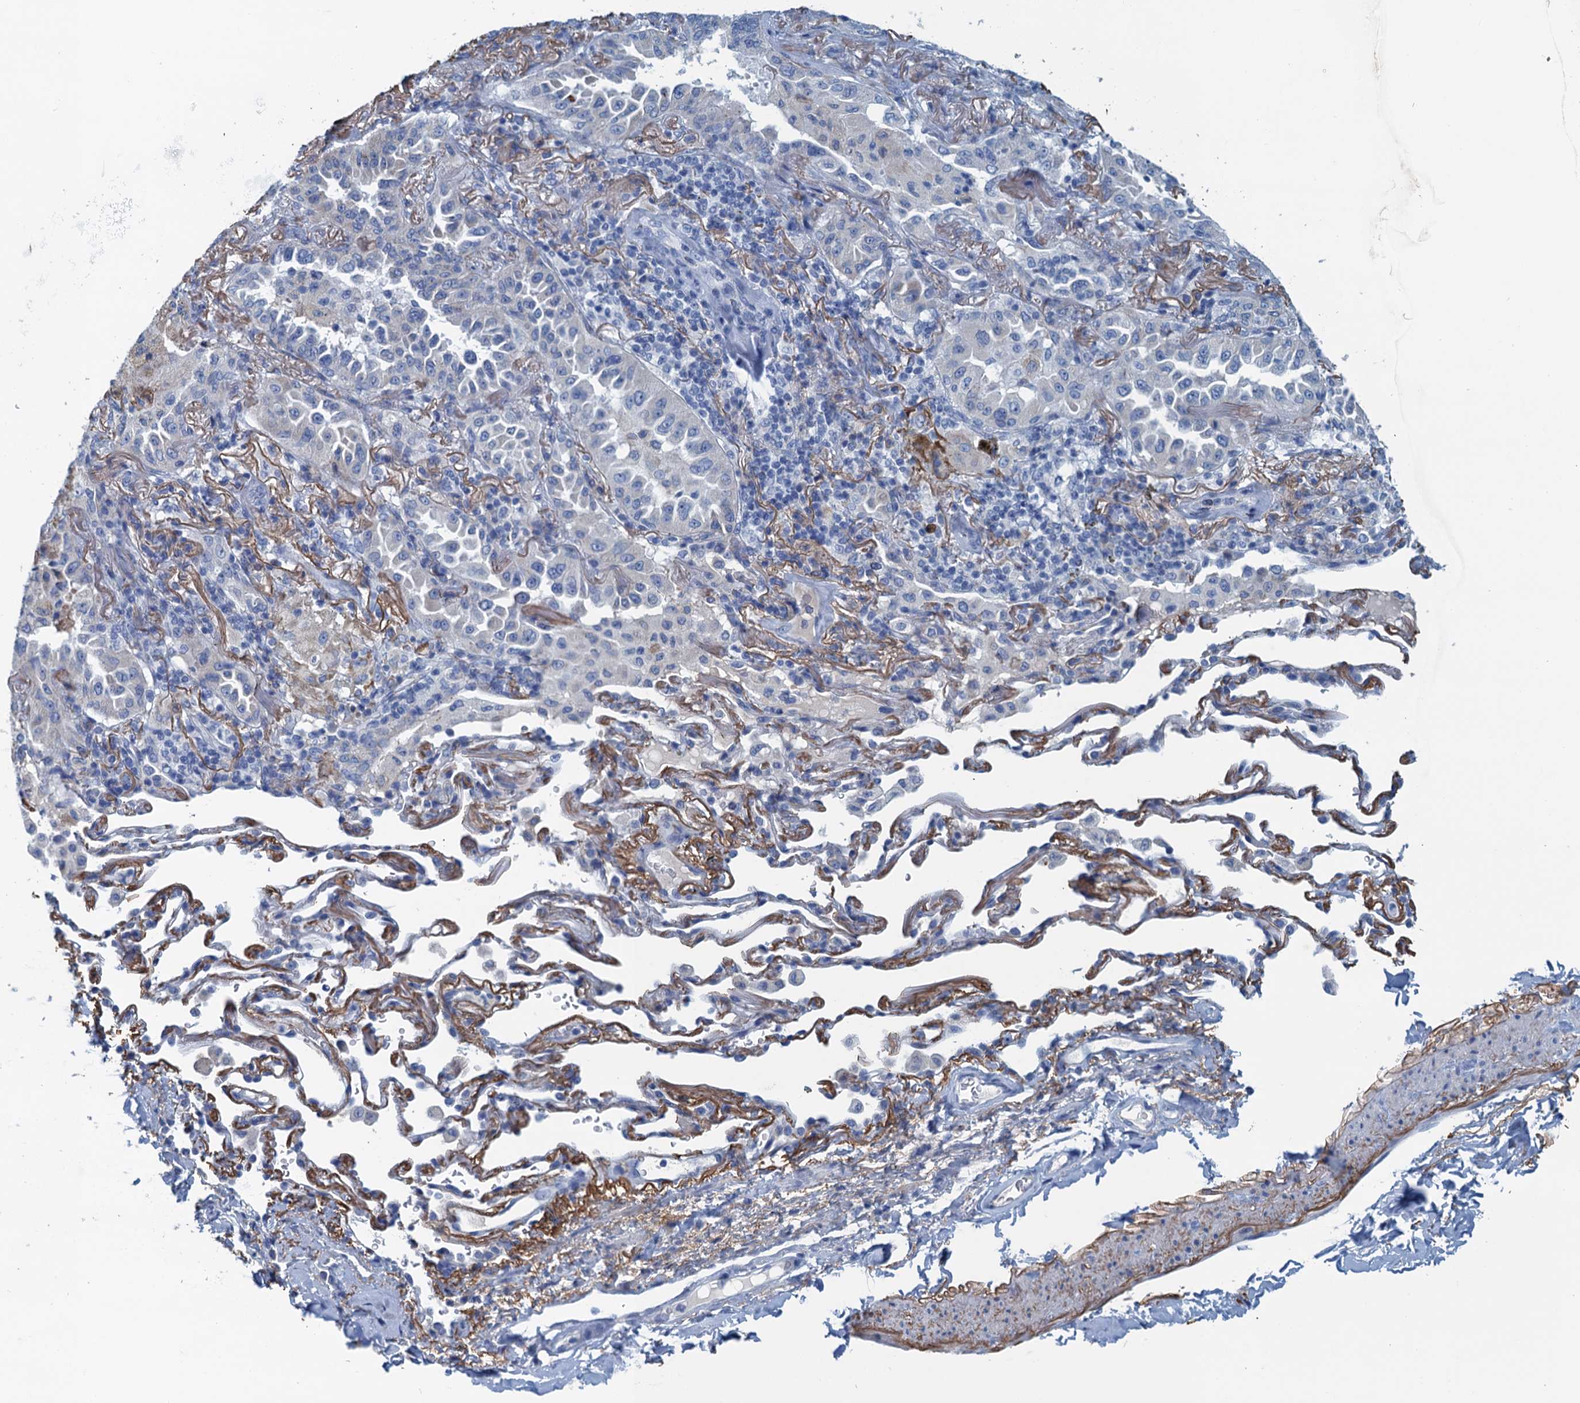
{"staining": {"intensity": "negative", "quantity": "none", "location": "none"}, "tissue": "lung cancer", "cell_type": "Tumor cells", "image_type": "cancer", "snomed": [{"axis": "morphology", "description": "Adenocarcinoma, NOS"}, {"axis": "topography", "description": "Lung"}], "caption": "High power microscopy photomicrograph of an IHC histopathology image of lung cancer (adenocarcinoma), revealing no significant expression in tumor cells.", "gene": "C10orf88", "patient": {"sex": "female", "age": 69}}